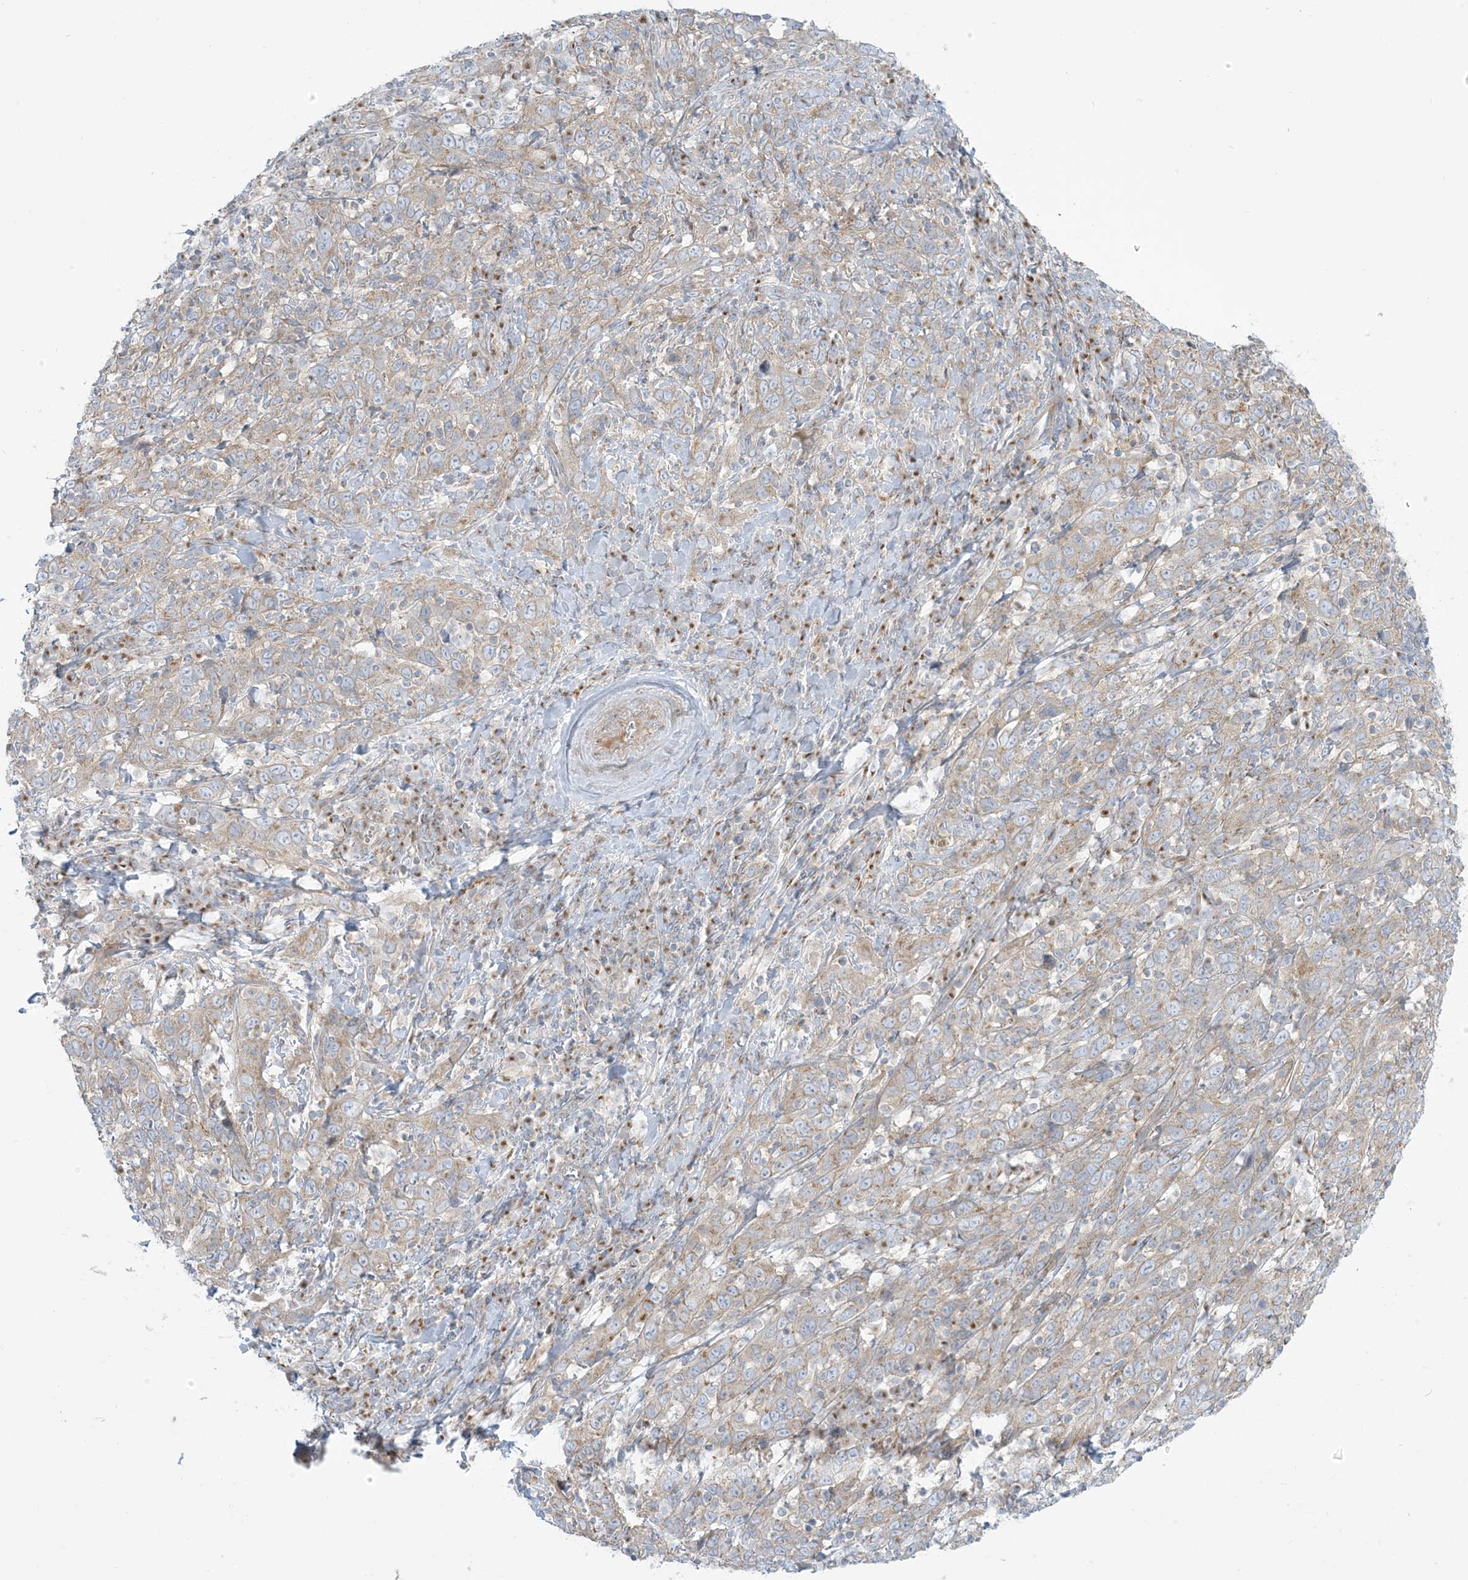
{"staining": {"intensity": "weak", "quantity": "25%-75%", "location": "cytoplasmic/membranous"}, "tissue": "cervical cancer", "cell_type": "Tumor cells", "image_type": "cancer", "snomed": [{"axis": "morphology", "description": "Squamous cell carcinoma, NOS"}, {"axis": "topography", "description": "Cervix"}], "caption": "Weak cytoplasmic/membranous staining for a protein is identified in approximately 25%-75% of tumor cells of cervical squamous cell carcinoma using immunohistochemistry (IHC).", "gene": "AFTPH", "patient": {"sex": "female", "age": 46}}